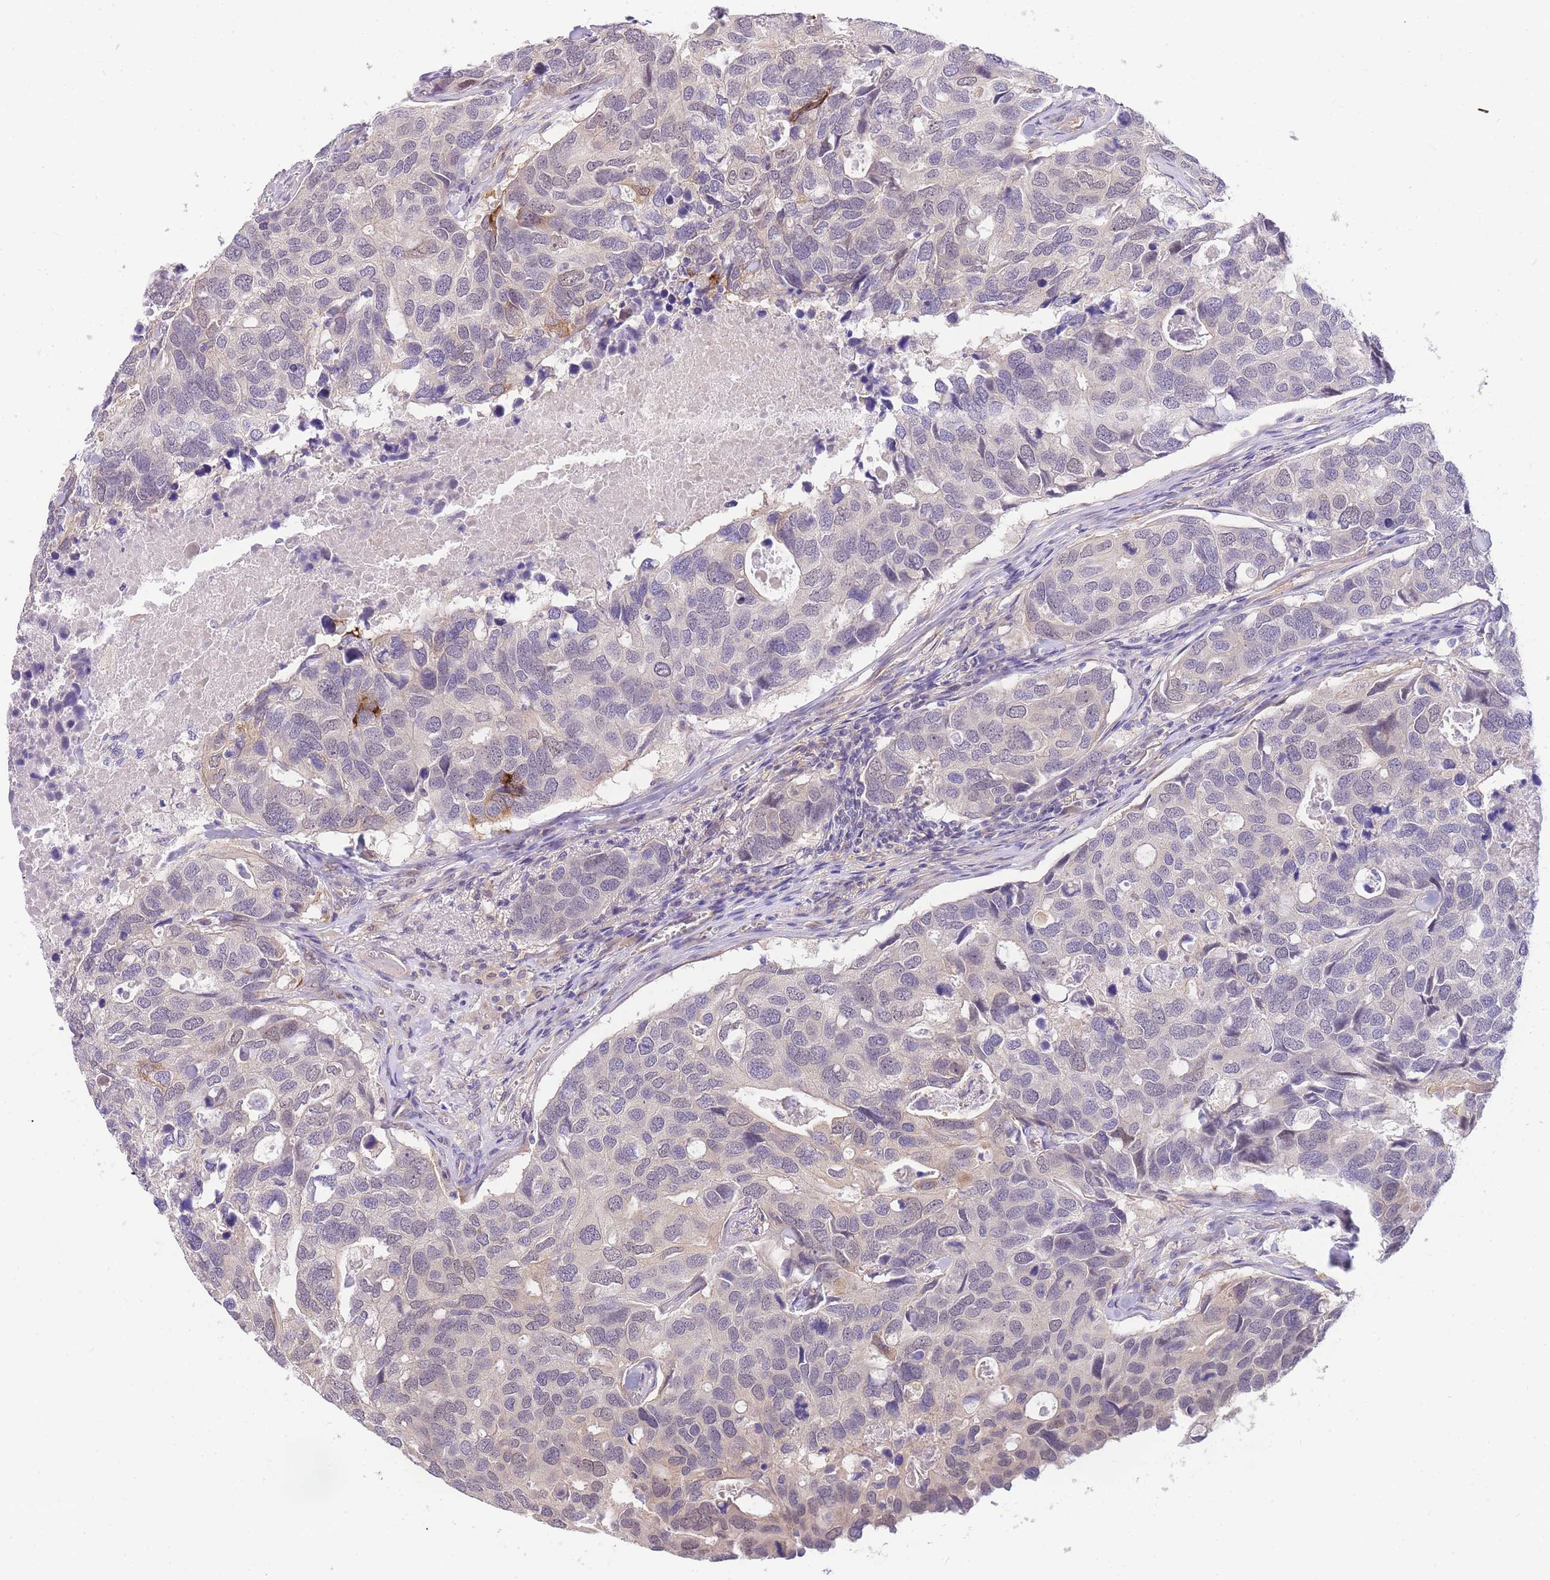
{"staining": {"intensity": "negative", "quantity": "none", "location": "none"}, "tissue": "breast cancer", "cell_type": "Tumor cells", "image_type": "cancer", "snomed": [{"axis": "morphology", "description": "Duct carcinoma"}, {"axis": "topography", "description": "Breast"}], "caption": "Immunohistochemistry of human breast cancer (infiltrating ductal carcinoma) exhibits no expression in tumor cells.", "gene": "S100PBP", "patient": {"sex": "female", "age": 83}}